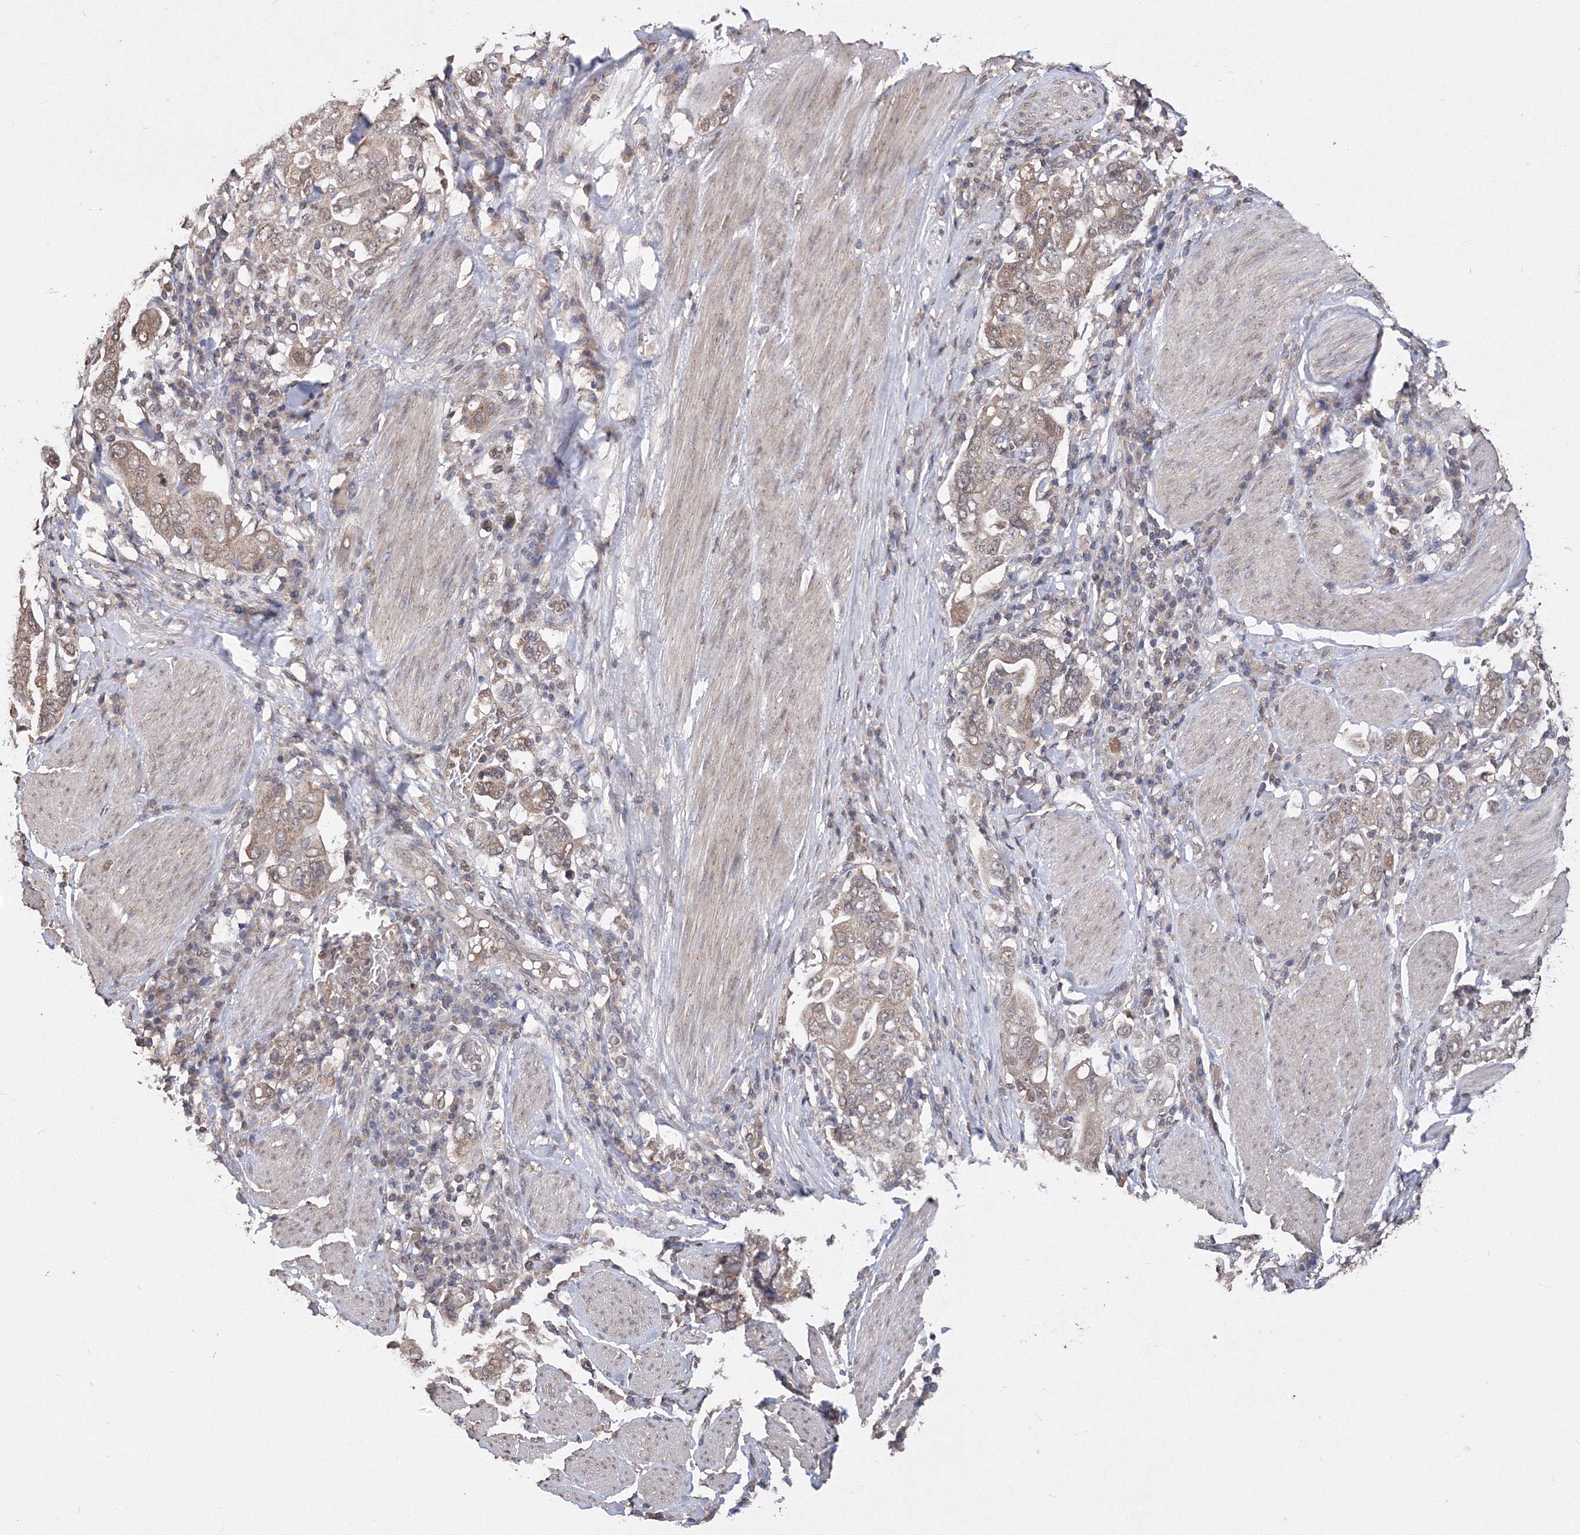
{"staining": {"intensity": "weak", "quantity": ">75%", "location": "cytoplasmic/membranous,nuclear"}, "tissue": "stomach cancer", "cell_type": "Tumor cells", "image_type": "cancer", "snomed": [{"axis": "morphology", "description": "Adenocarcinoma, NOS"}, {"axis": "topography", "description": "Stomach, upper"}], "caption": "Tumor cells reveal low levels of weak cytoplasmic/membranous and nuclear expression in approximately >75% of cells in human stomach adenocarcinoma.", "gene": "GPN1", "patient": {"sex": "male", "age": 62}}